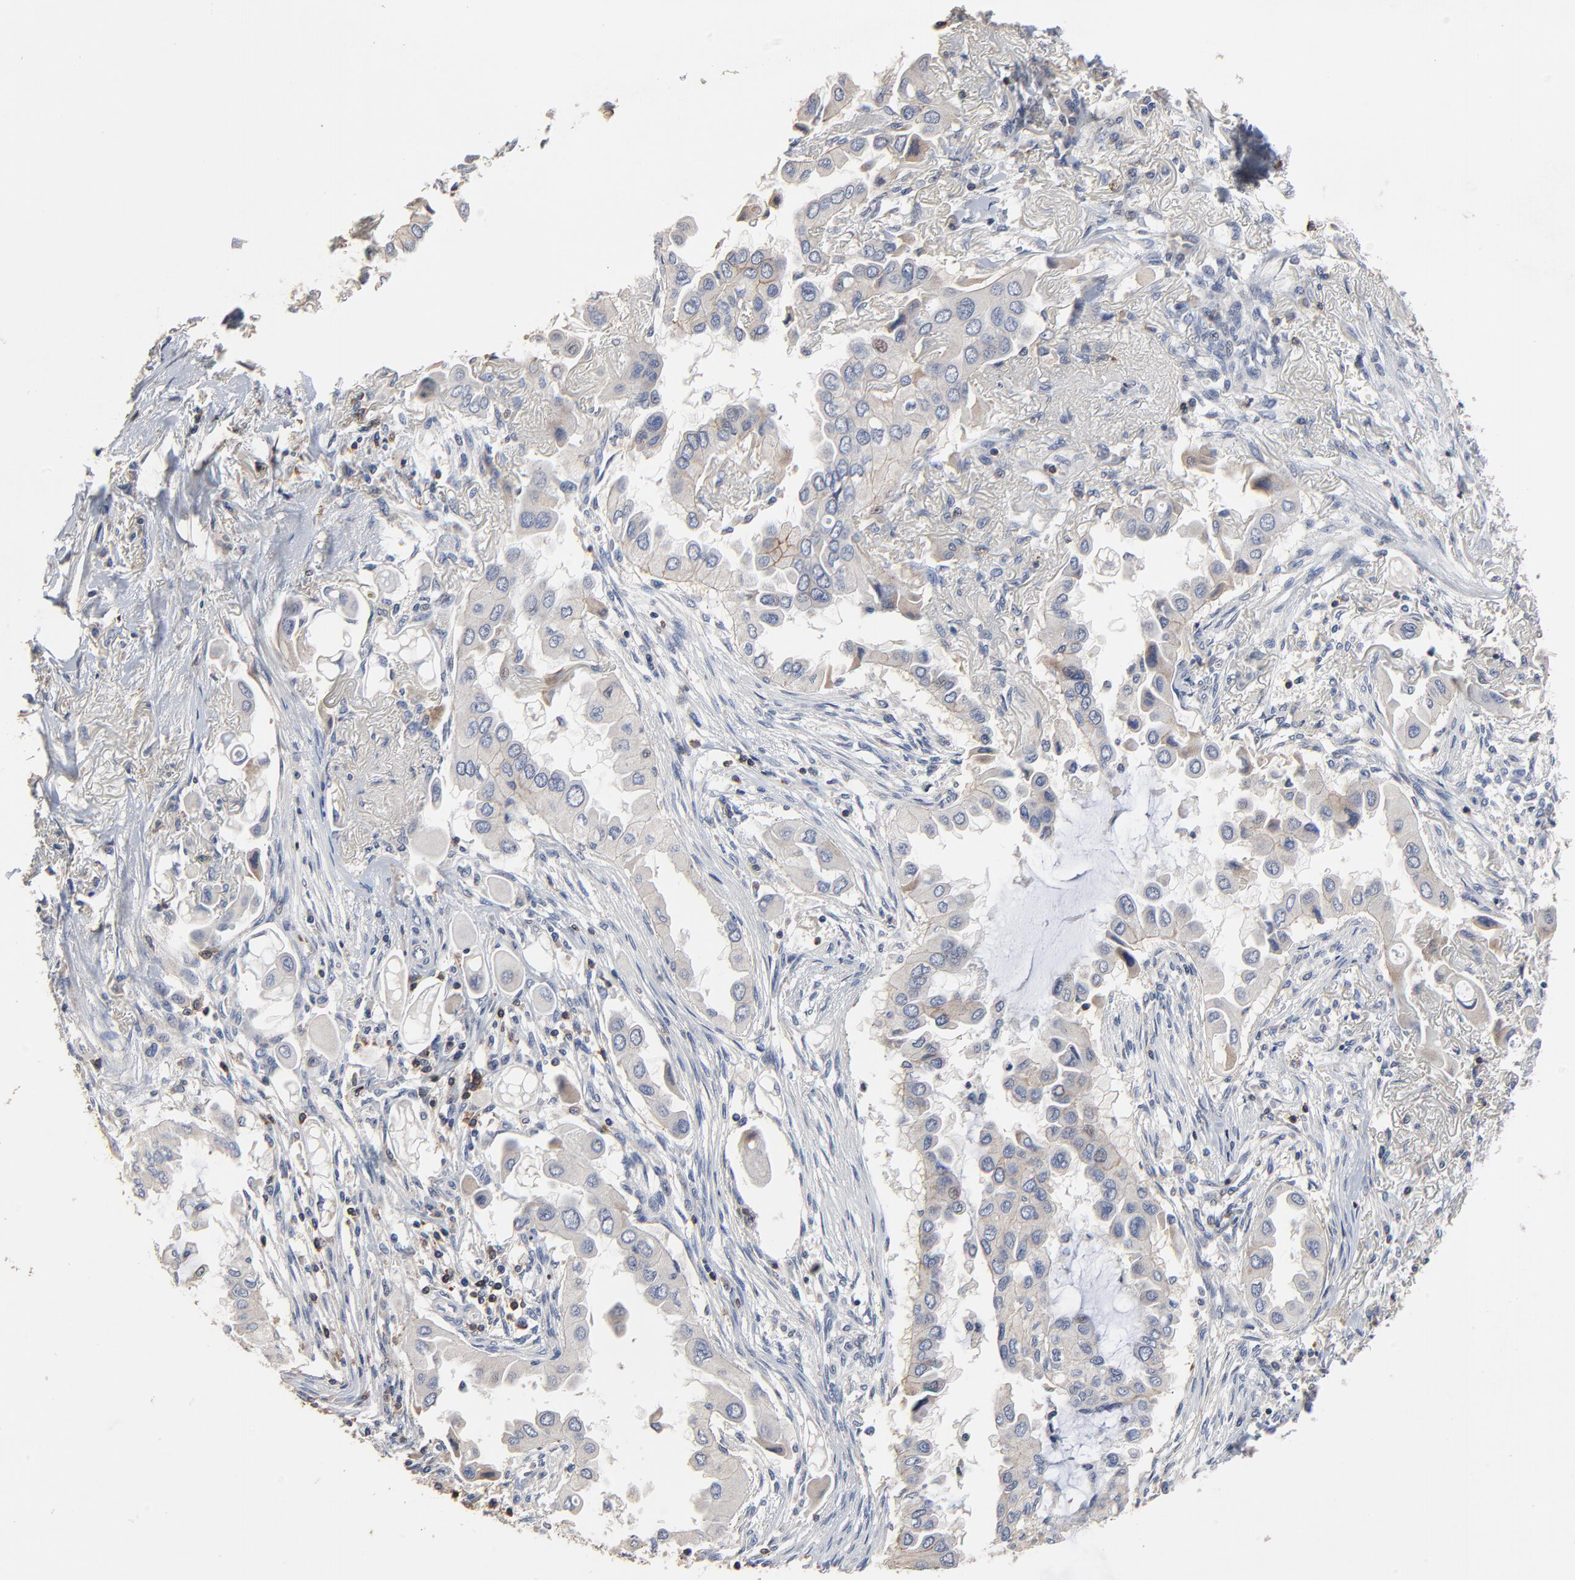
{"staining": {"intensity": "weak", "quantity": "<25%", "location": "cytoplasmic/membranous"}, "tissue": "lung cancer", "cell_type": "Tumor cells", "image_type": "cancer", "snomed": [{"axis": "morphology", "description": "Adenocarcinoma, NOS"}, {"axis": "topography", "description": "Lung"}], "caption": "Tumor cells show no significant staining in lung adenocarcinoma.", "gene": "SKAP1", "patient": {"sex": "female", "age": 76}}